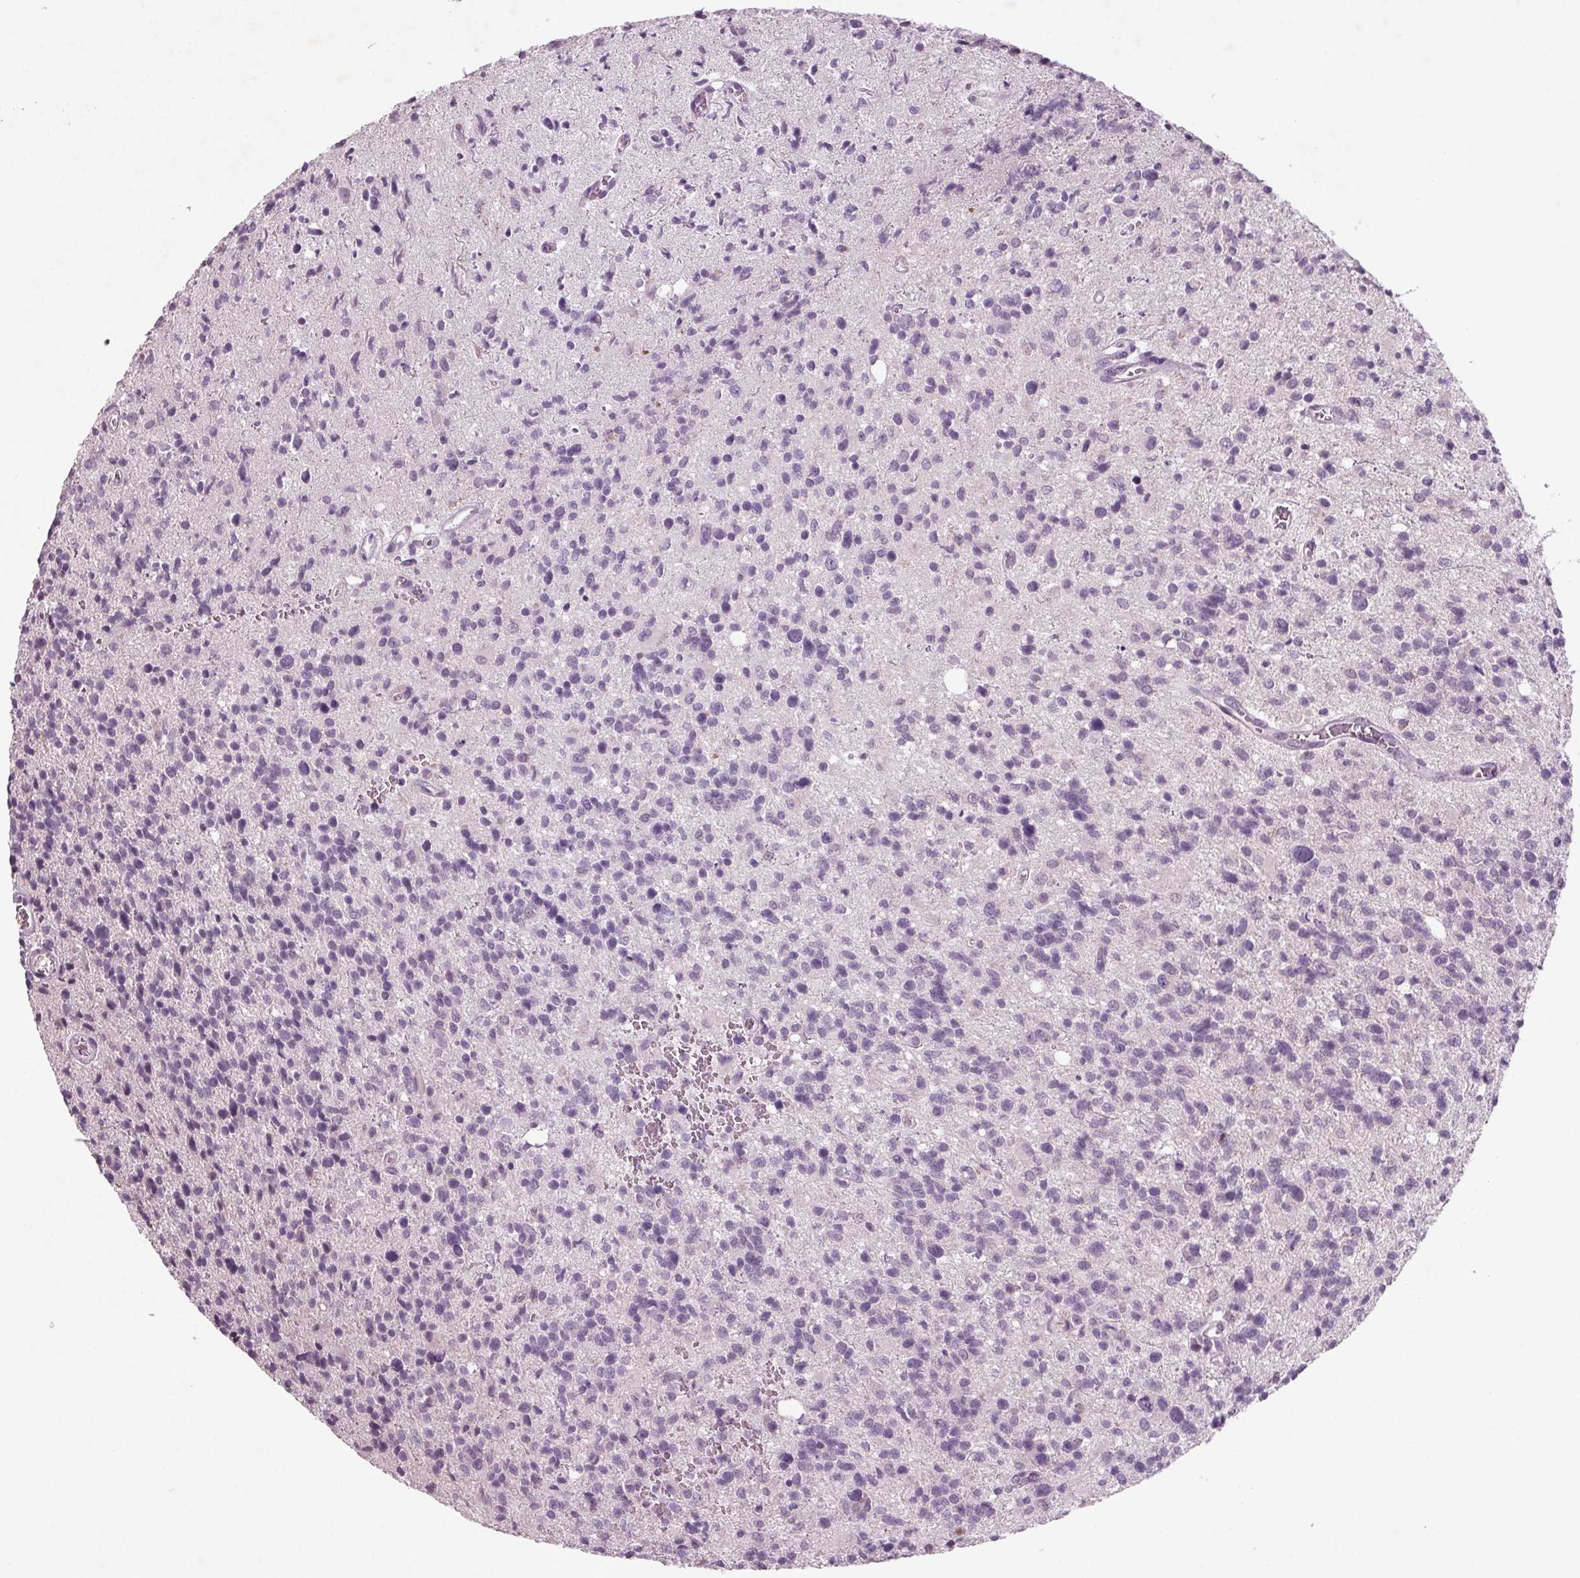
{"staining": {"intensity": "negative", "quantity": "none", "location": "none"}, "tissue": "glioma", "cell_type": "Tumor cells", "image_type": "cancer", "snomed": [{"axis": "morphology", "description": "Glioma, malignant, High grade"}, {"axis": "topography", "description": "Brain"}], "caption": "Malignant glioma (high-grade) was stained to show a protein in brown. There is no significant expression in tumor cells.", "gene": "BHLHE22", "patient": {"sex": "male", "age": 29}}